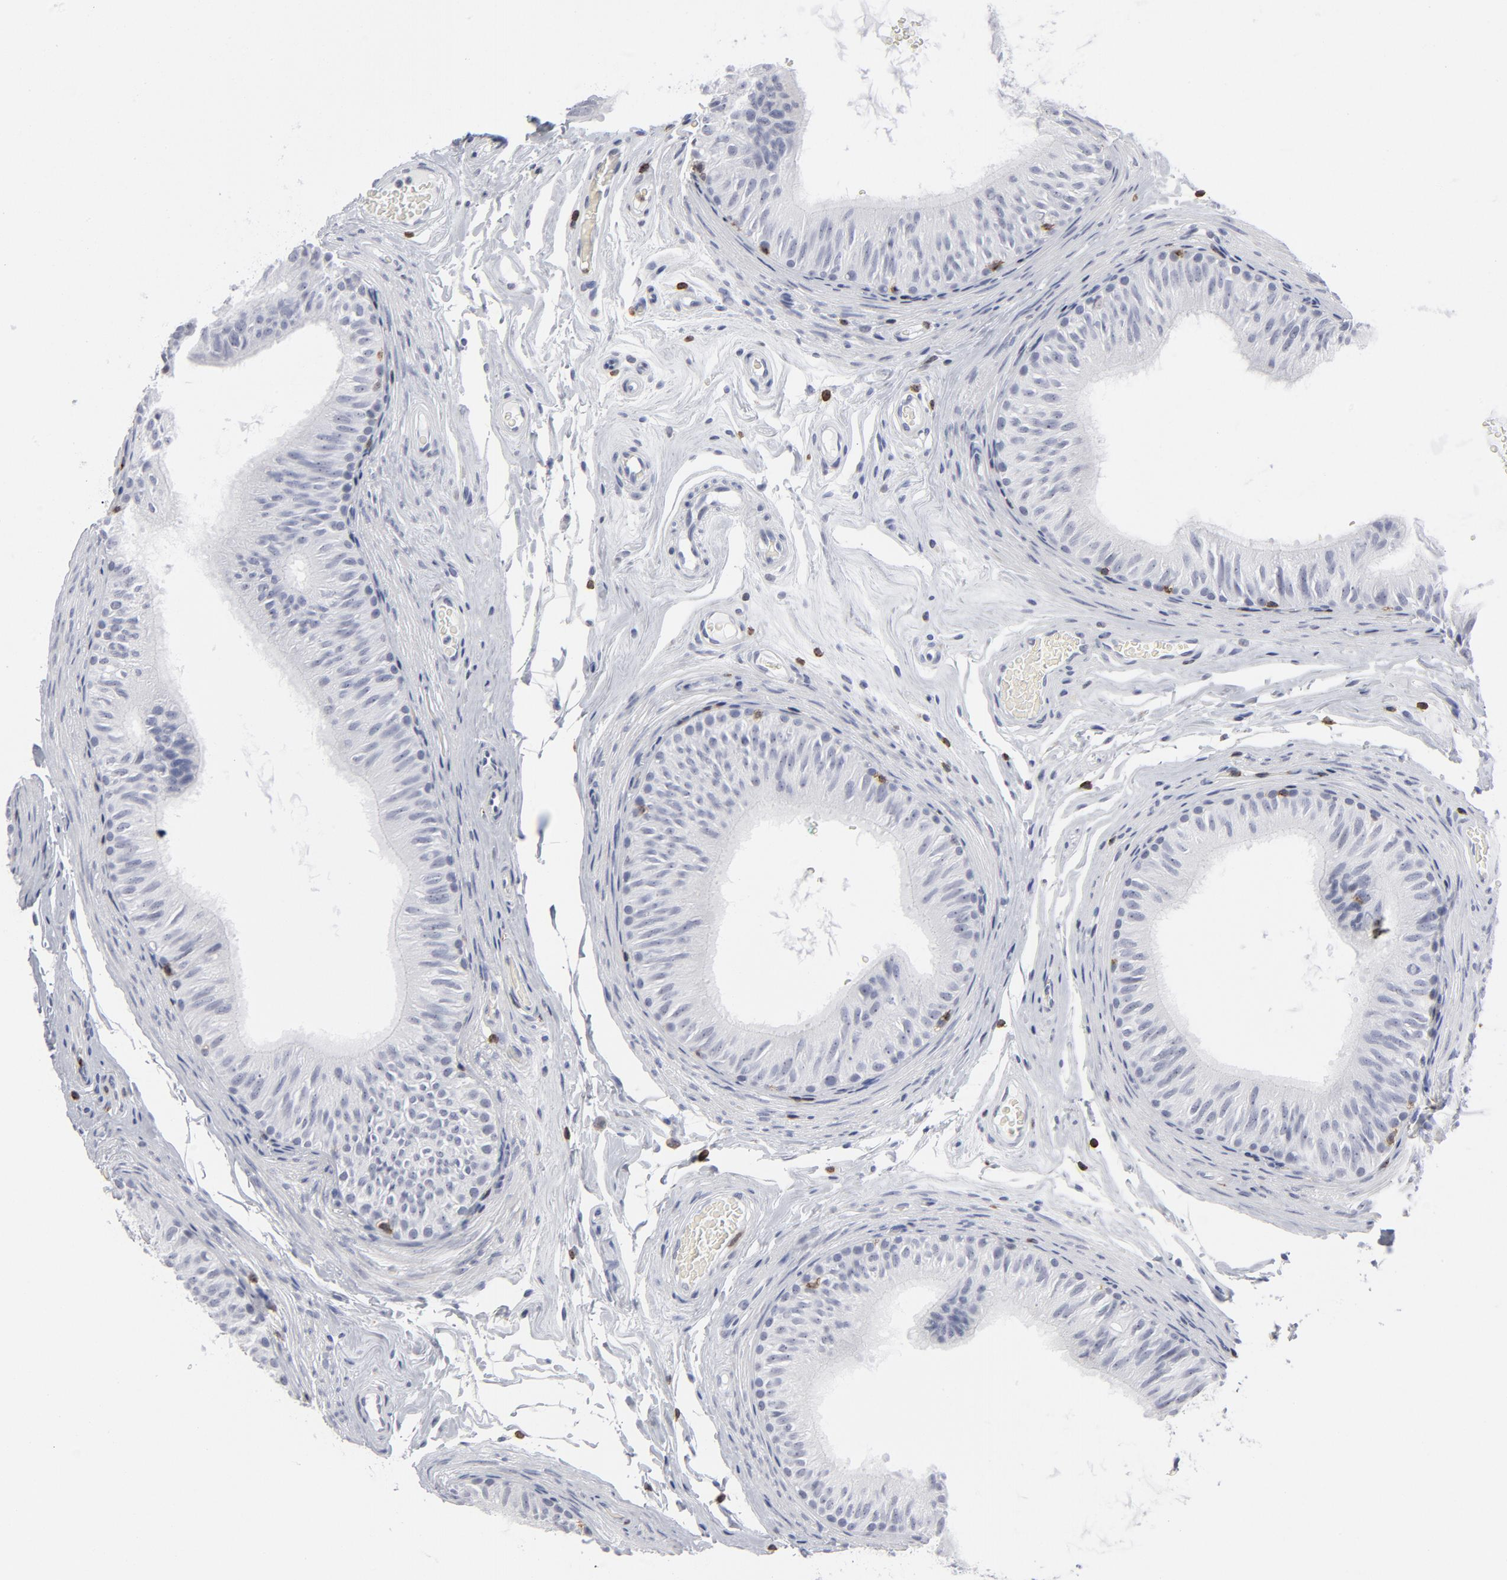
{"staining": {"intensity": "negative", "quantity": "none", "location": "none"}, "tissue": "epididymis", "cell_type": "Glandular cells", "image_type": "normal", "snomed": [{"axis": "morphology", "description": "Normal tissue, NOS"}, {"axis": "topography", "description": "Testis"}, {"axis": "topography", "description": "Epididymis"}], "caption": "DAB immunohistochemical staining of normal epididymis displays no significant staining in glandular cells. (DAB IHC, high magnification).", "gene": "CD2", "patient": {"sex": "male", "age": 36}}